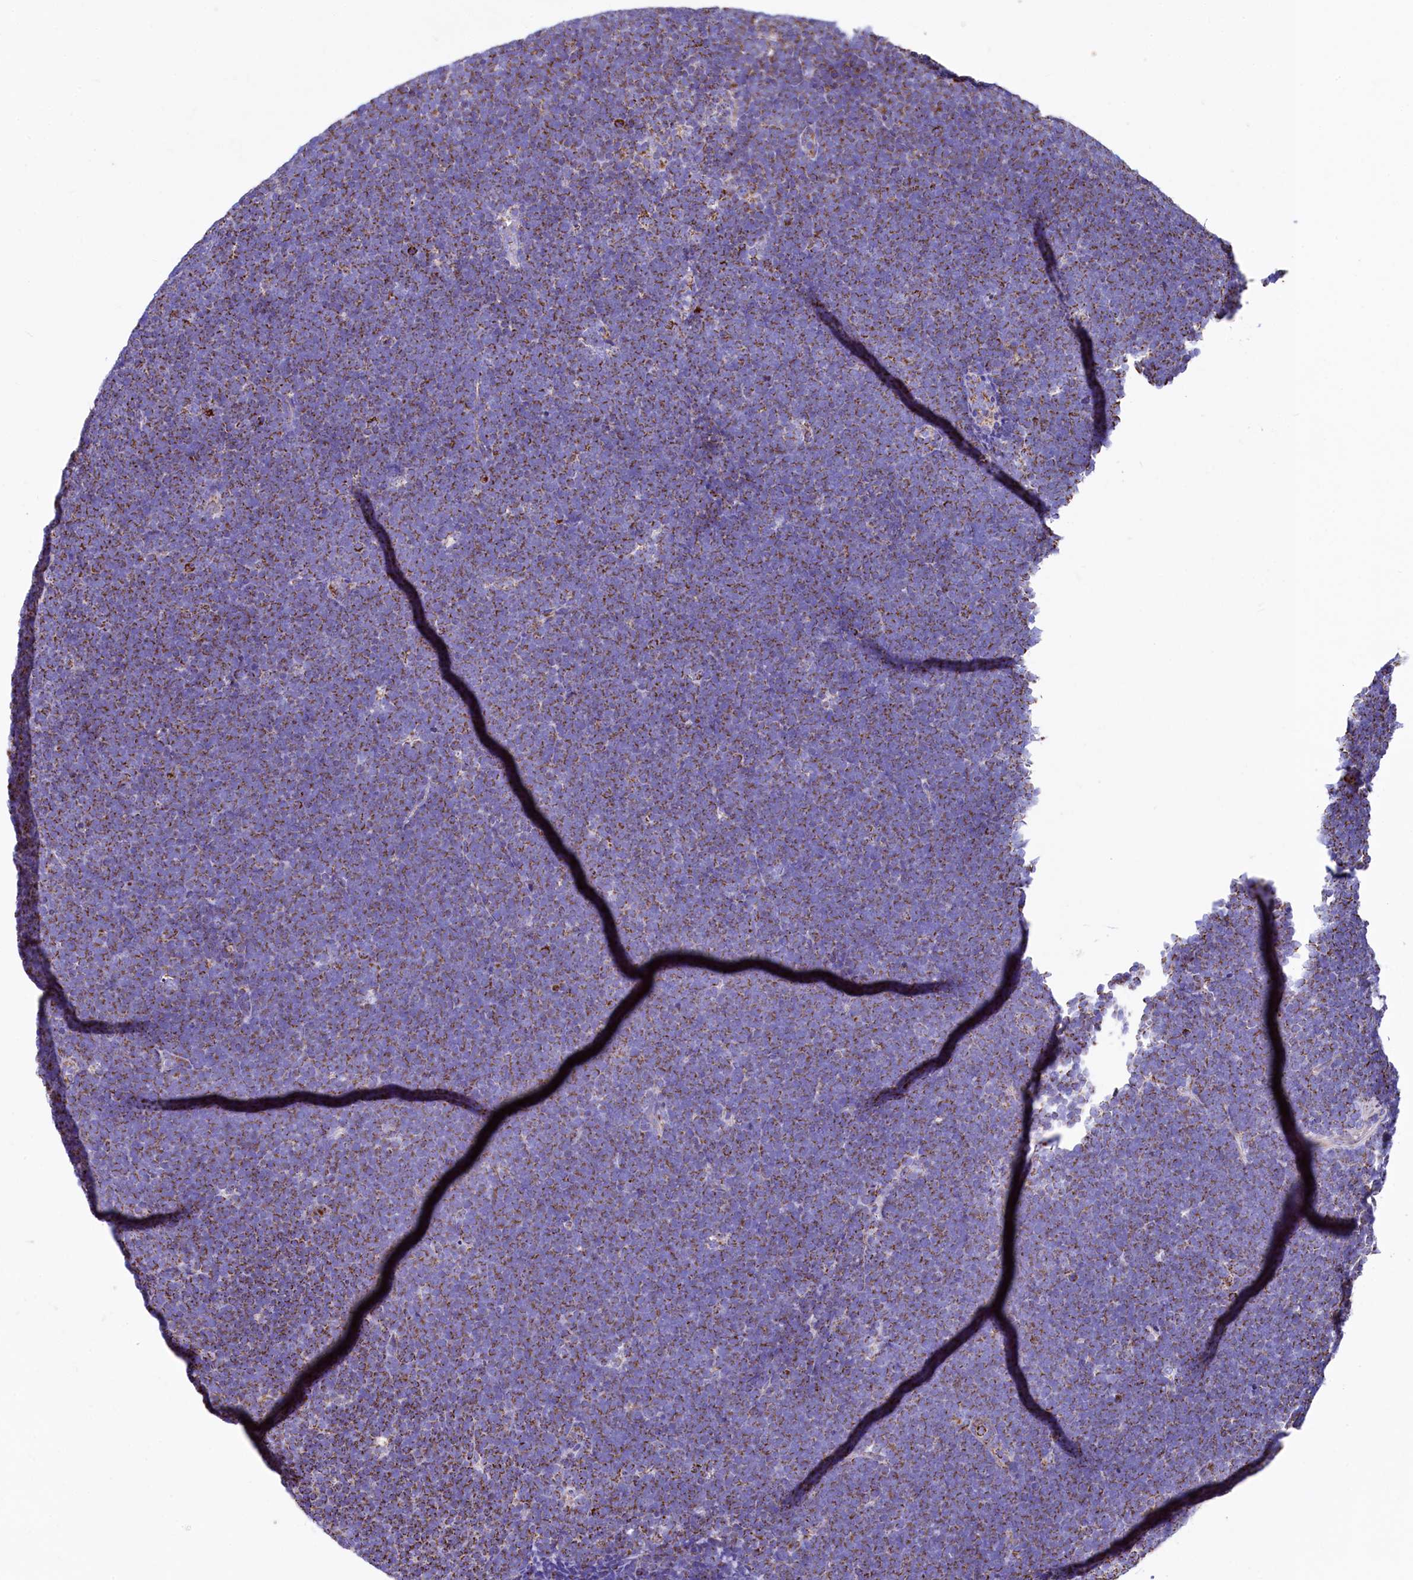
{"staining": {"intensity": "moderate", "quantity": ">75%", "location": "cytoplasmic/membranous"}, "tissue": "lymphoma", "cell_type": "Tumor cells", "image_type": "cancer", "snomed": [{"axis": "morphology", "description": "Malignant lymphoma, non-Hodgkin's type, High grade"}, {"axis": "topography", "description": "Lymph node"}], "caption": "Human high-grade malignant lymphoma, non-Hodgkin's type stained for a protein (brown) displays moderate cytoplasmic/membranous positive expression in about >75% of tumor cells.", "gene": "IDH3A", "patient": {"sex": "male", "age": 13}}